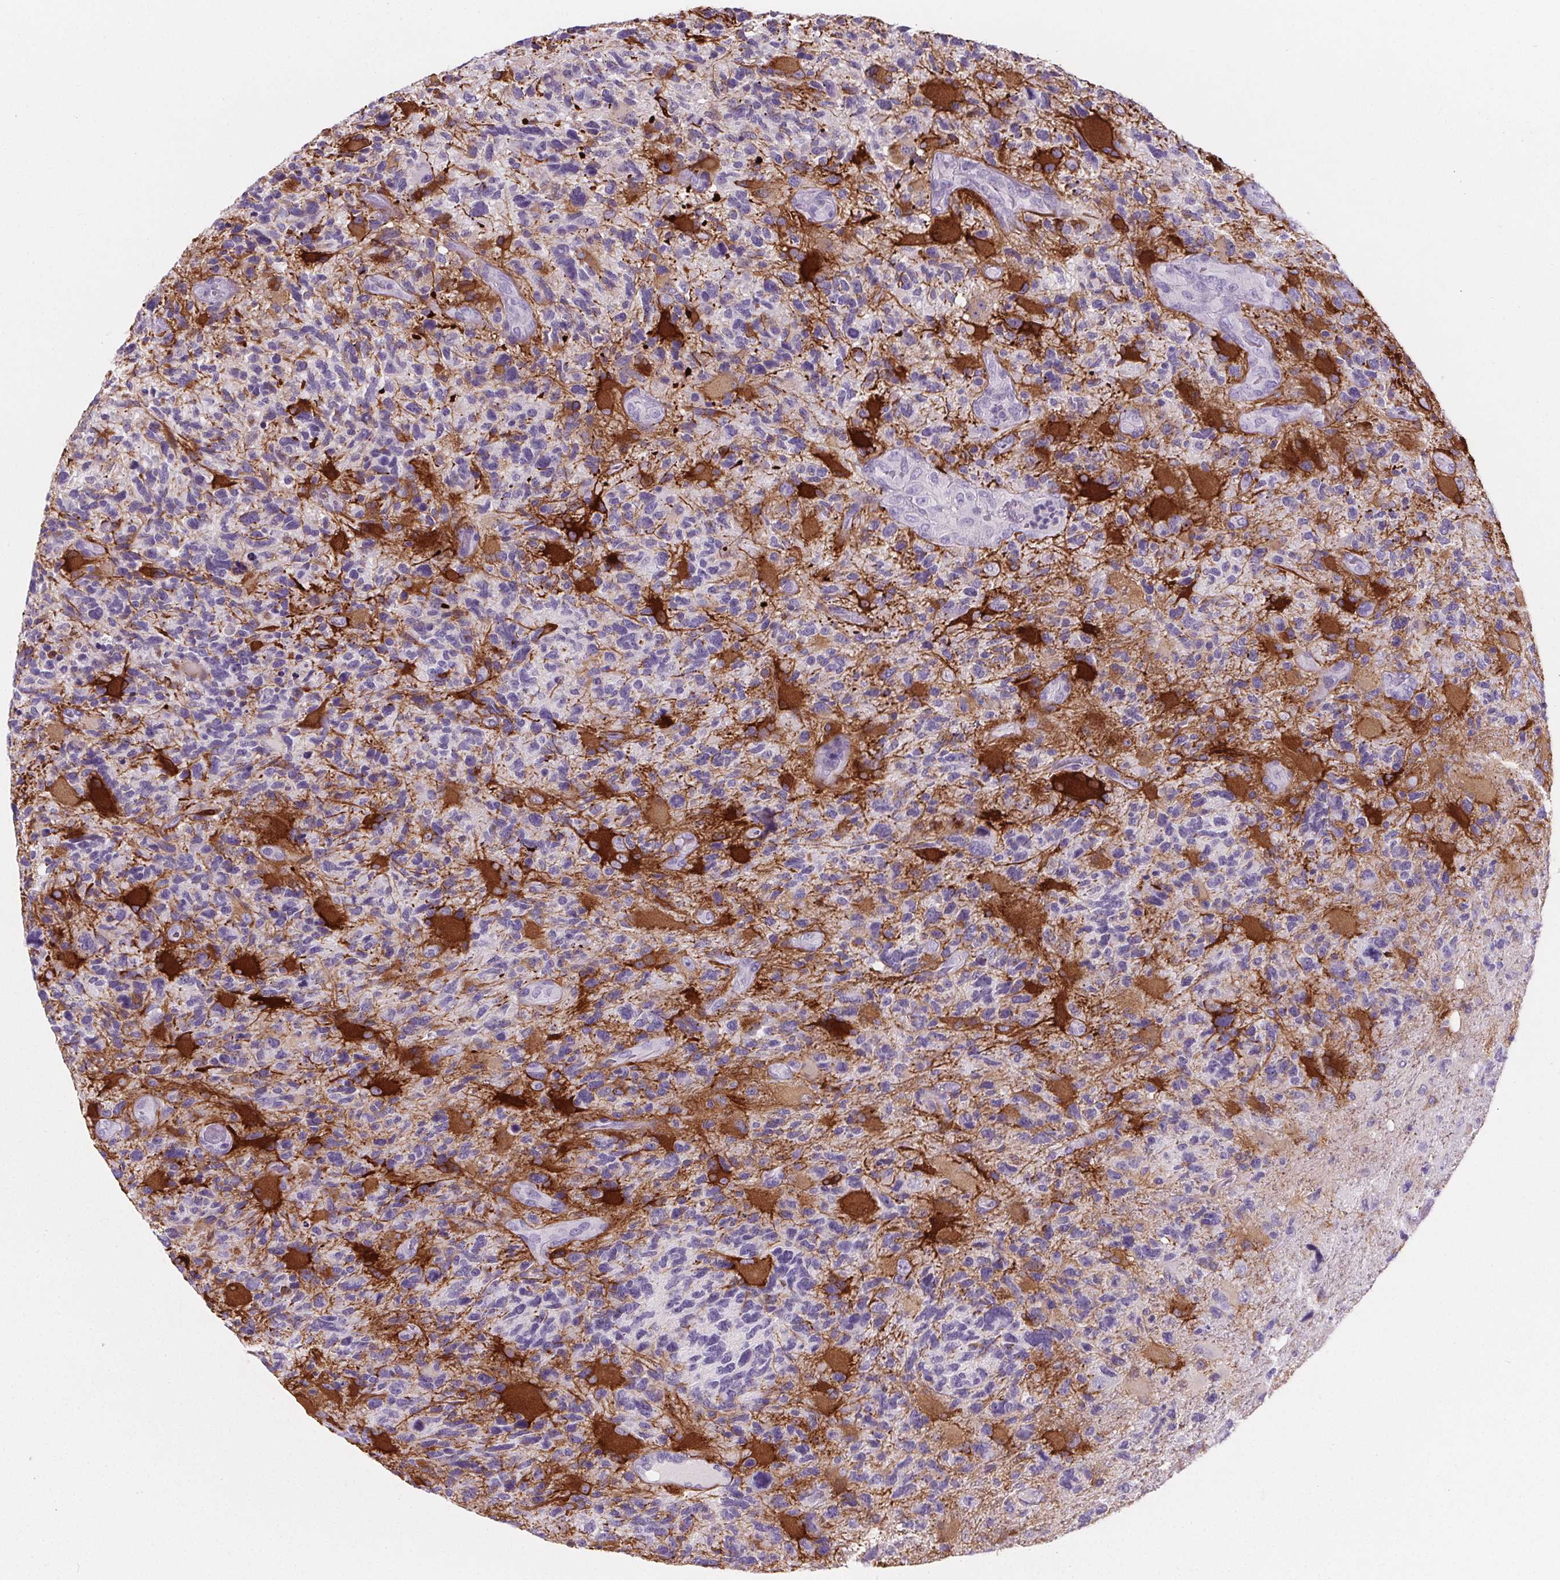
{"staining": {"intensity": "negative", "quantity": "none", "location": "none"}, "tissue": "glioma", "cell_type": "Tumor cells", "image_type": "cancer", "snomed": [{"axis": "morphology", "description": "Glioma, malignant, High grade"}, {"axis": "topography", "description": "Brain"}], "caption": "This is an immunohistochemistry micrograph of human malignant glioma (high-grade). There is no positivity in tumor cells.", "gene": "ADRB1", "patient": {"sex": "female", "age": 71}}